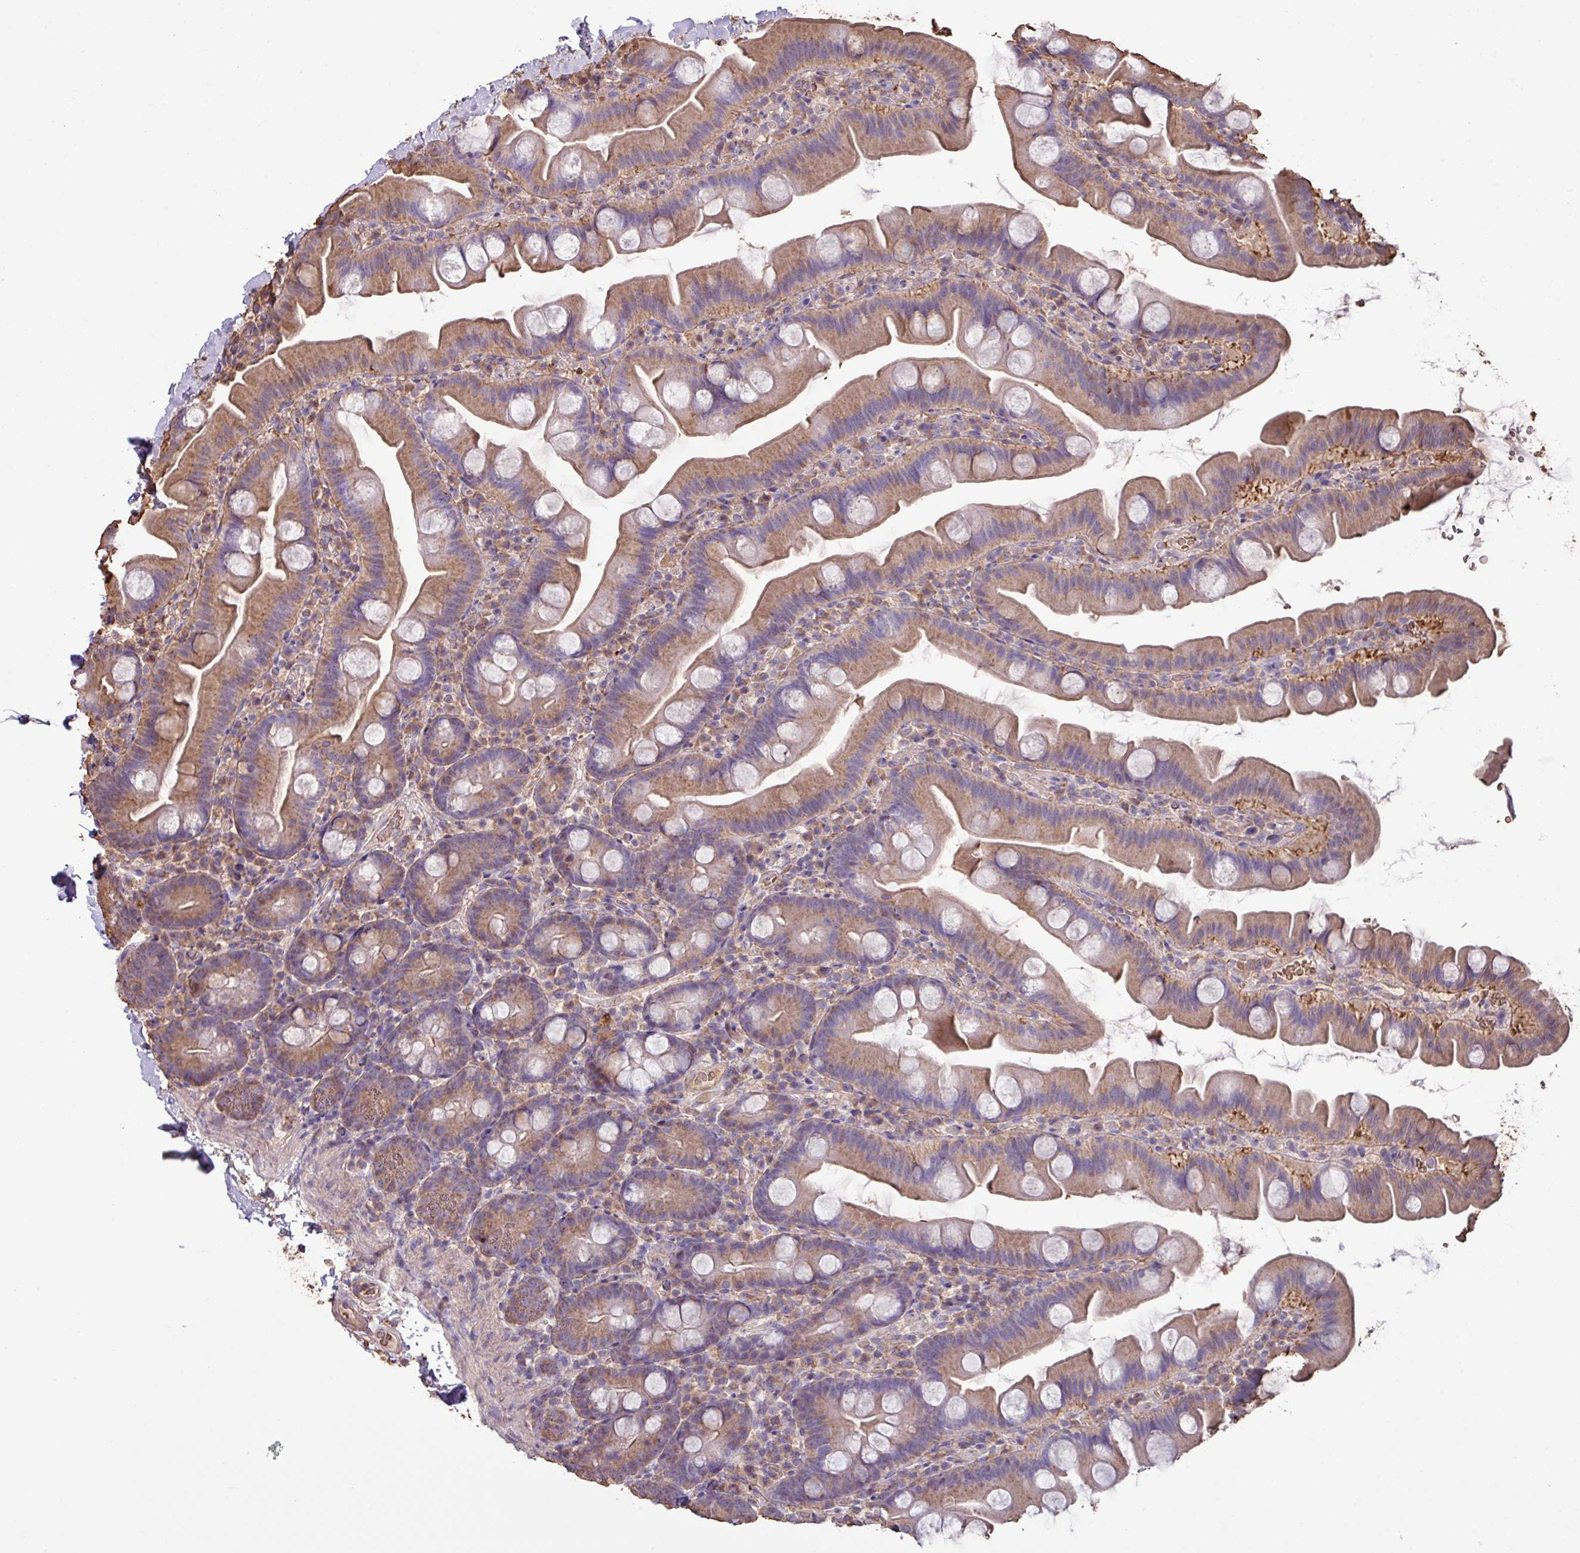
{"staining": {"intensity": "moderate", "quantity": ">75%", "location": "cytoplasmic/membranous"}, "tissue": "small intestine", "cell_type": "Glandular cells", "image_type": "normal", "snomed": [{"axis": "morphology", "description": "Normal tissue, NOS"}, {"axis": "topography", "description": "Small intestine"}], "caption": "Immunohistochemical staining of unremarkable small intestine displays >75% levels of moderate cytoplasmic/membranous protein staining in approximately >75% of glandular cells.", "gene": "CAMK2A", "patient": {"sex": "female", "age": 68}}